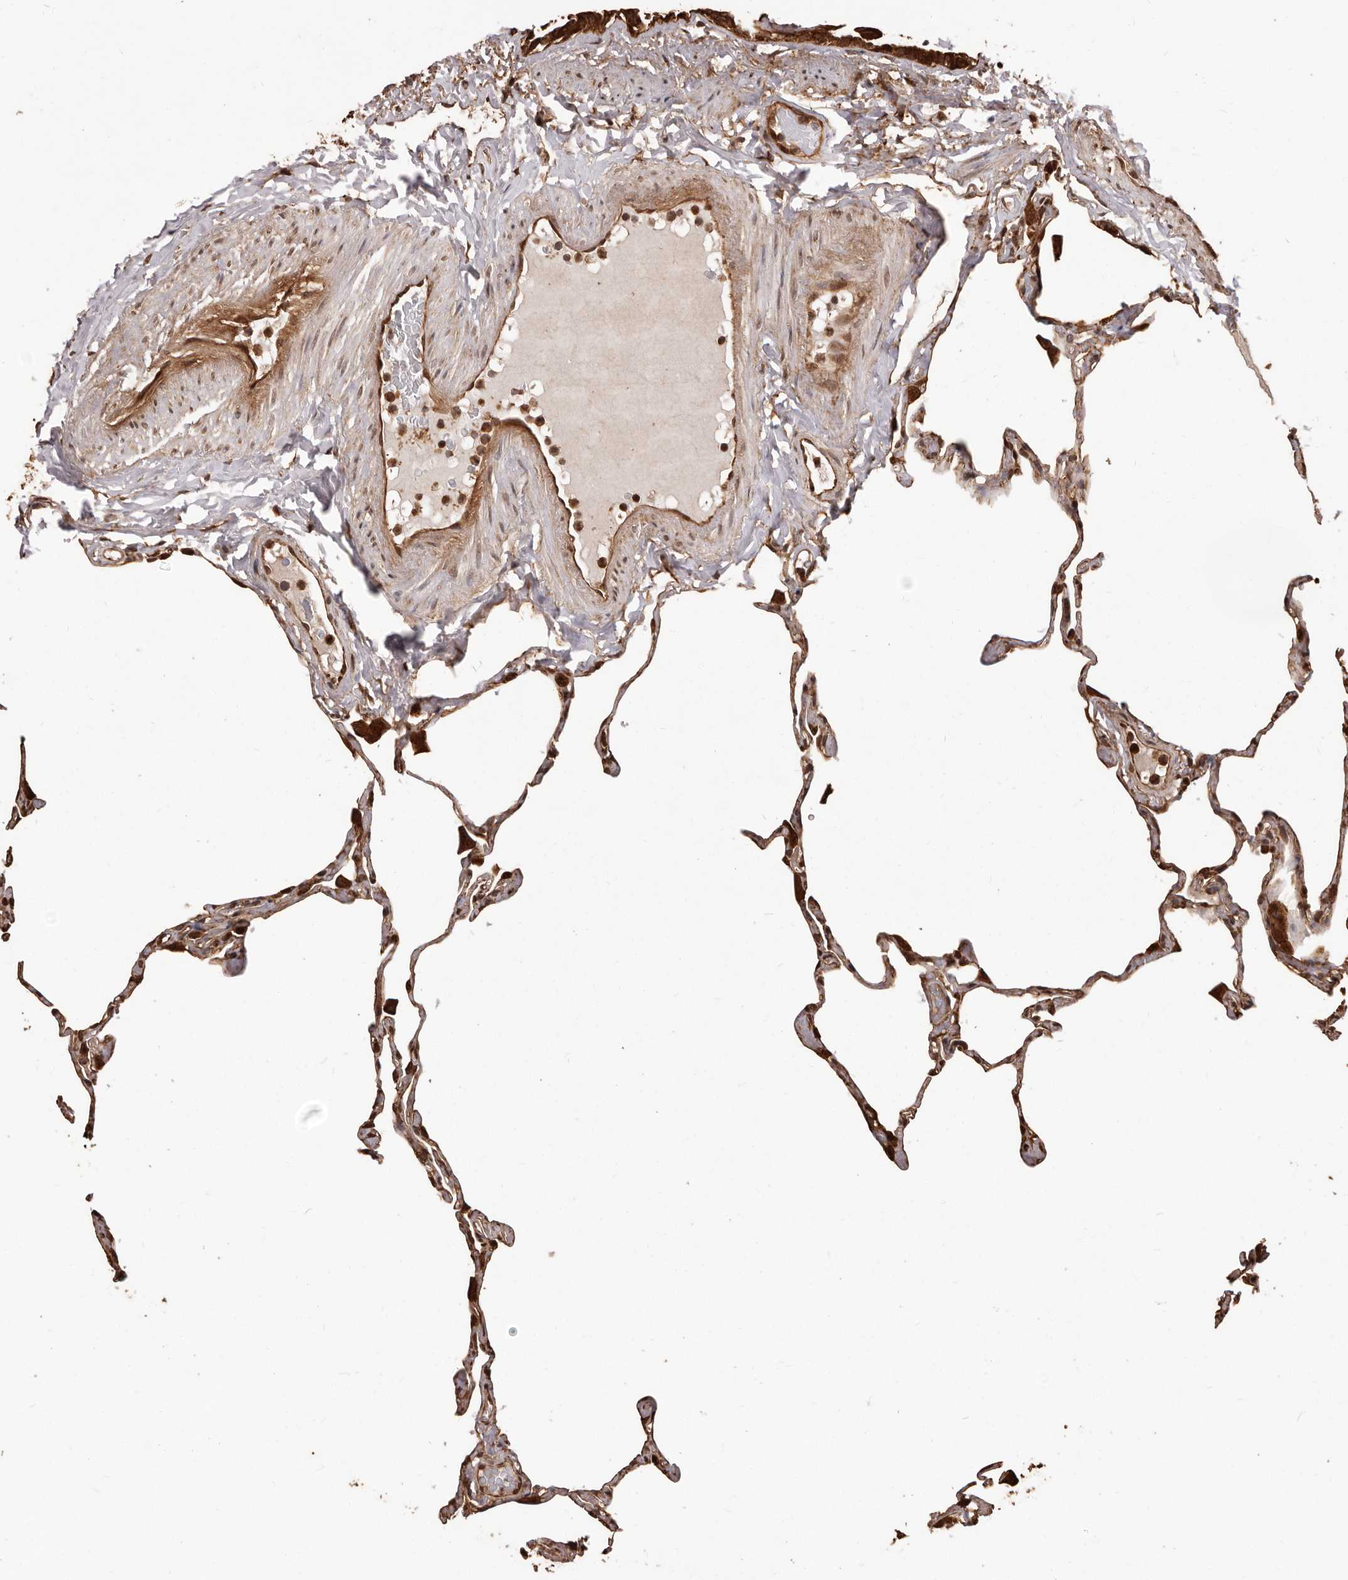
{"staining": {"intensity": "moderate", "quantity": ">75%", "location": "cytoplasmic/membranous"}, "tissue": "lung", "cell_type": "Alveolar cells", "image_type": "normal", "snomed": [{"axis": "morphology", "description": "Normal tissue, NOS"}, {"axis": "topography", "description": "Lung"}], "caption": "IHC of normal human lung demonstrates medium levels of moderate cytoplasmic/membranous expression in approximately >75% of alveolar cells.", "gene": "MTO1", "patient": {"sex": "male", "age": 65}}